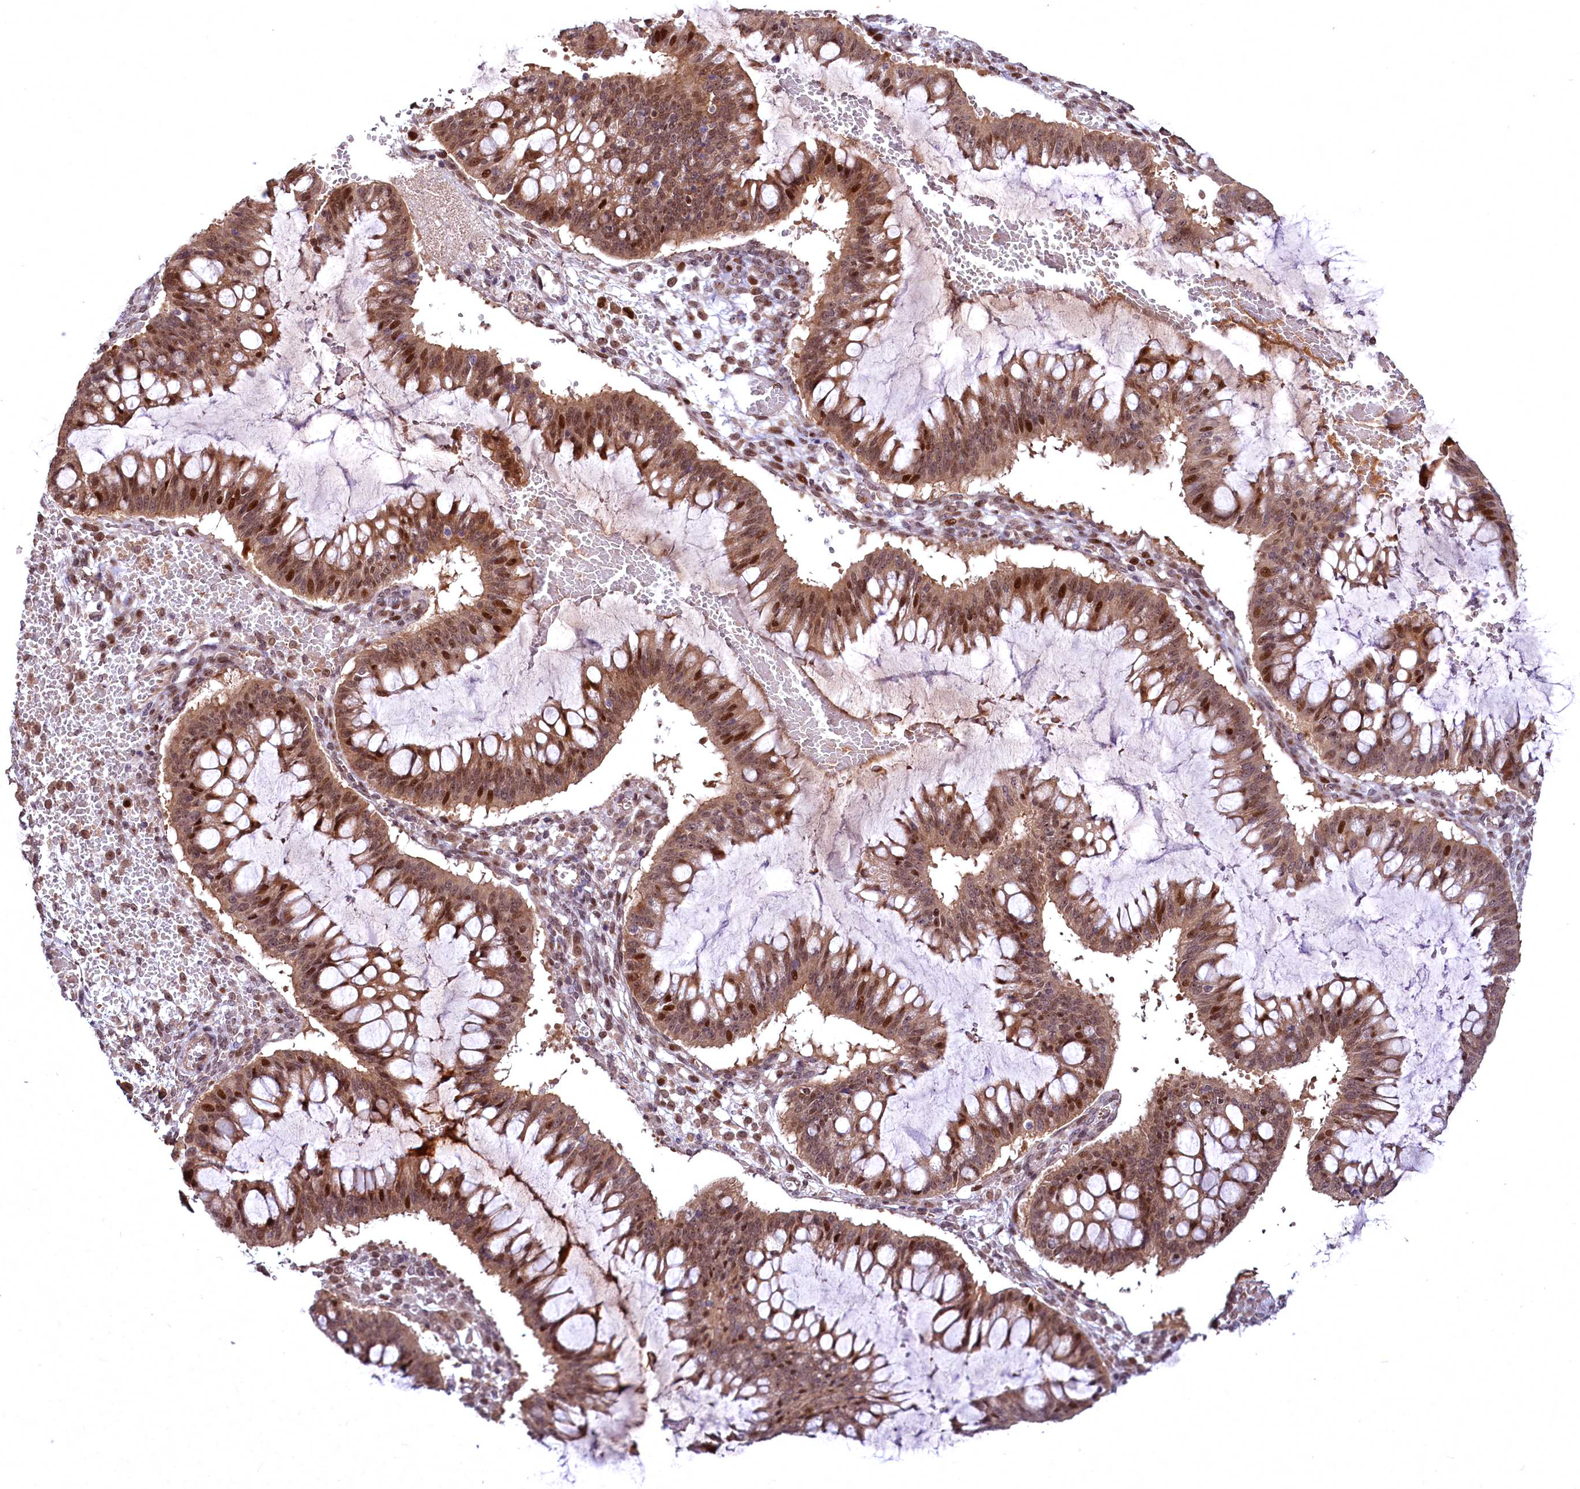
{"staining": {"intensity": "strong", "quantity": ">75%", "location": "cytoplasmic/membranous,nuclear"}, "tissue": "ovarian cancer", "cell_type": "Tumor cells", "image_type": "cancer", "snomed": [{"axis": "morphology", "description": "Cystadenocarcinoma, mucinous, NOS"}, {"axis": "topography", "description": "Ovary"}], "caption": "An image showing strong cytoplasmic/membranous and nuclear staining in approximately >75% of tumor cells in ovarian mucinous cystadenocarcinoma, as visualized by brown immunohistochemical staining.", "gene": "N4BP2L1", "patient": {"sex": "female", "age": 73}}